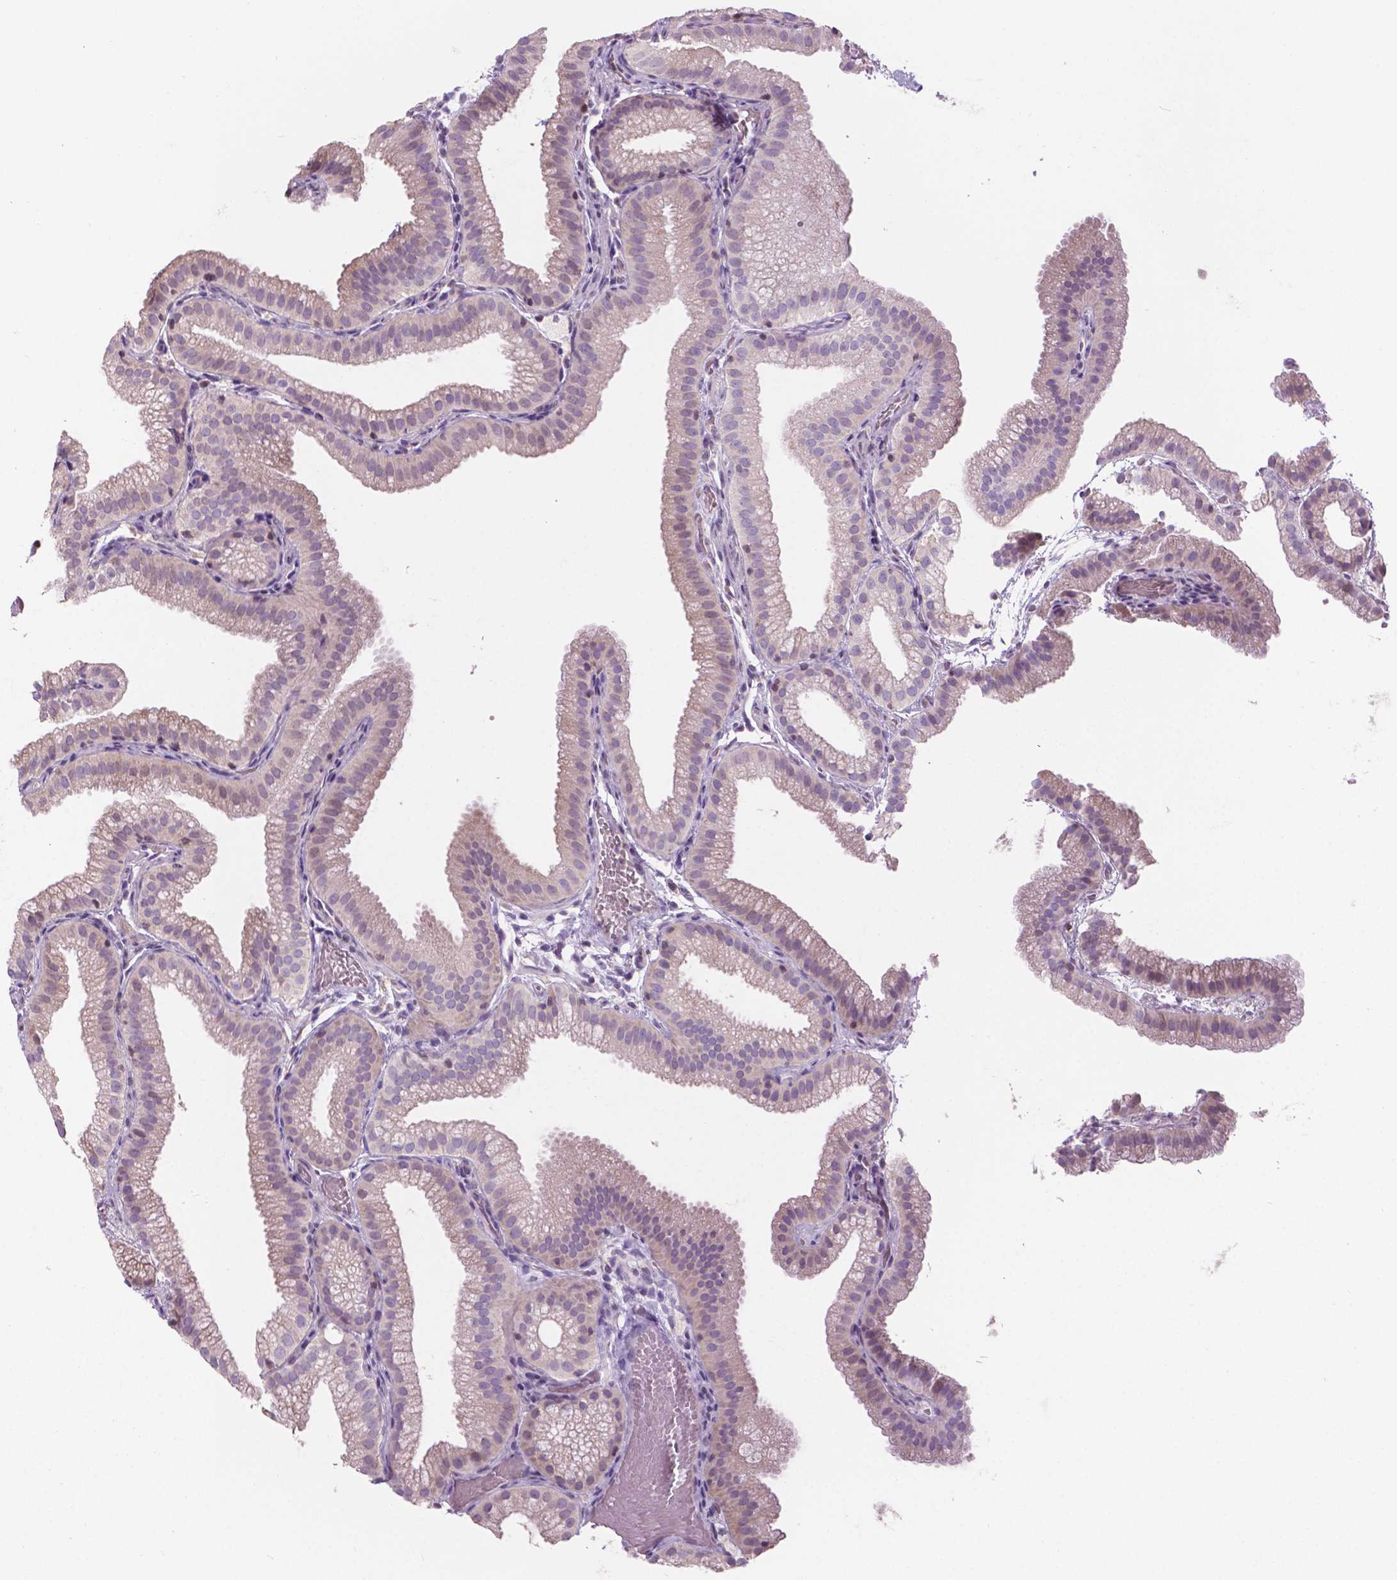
{"staining": {"intensity": "weak", "quantity": "<25%", "location": "cytoplasmic/membranous"}, "tissue": "gallbladder", "cell_type": "Glandular cells", "image_type": "normal", "snomed": [{"axis": "morphology", "description": "Normal tissue, NOS"}, {"axis": "topography", "description": "Gallbladder"}], "caption": "The histopathology image displays no significant staining in glandular cells of gallbladder. (Immunohistochemistry (ihc), brightfield microscopy, high magnification).", "gene": "SBSN", "patient": {"sex": "female", "age": 63}}